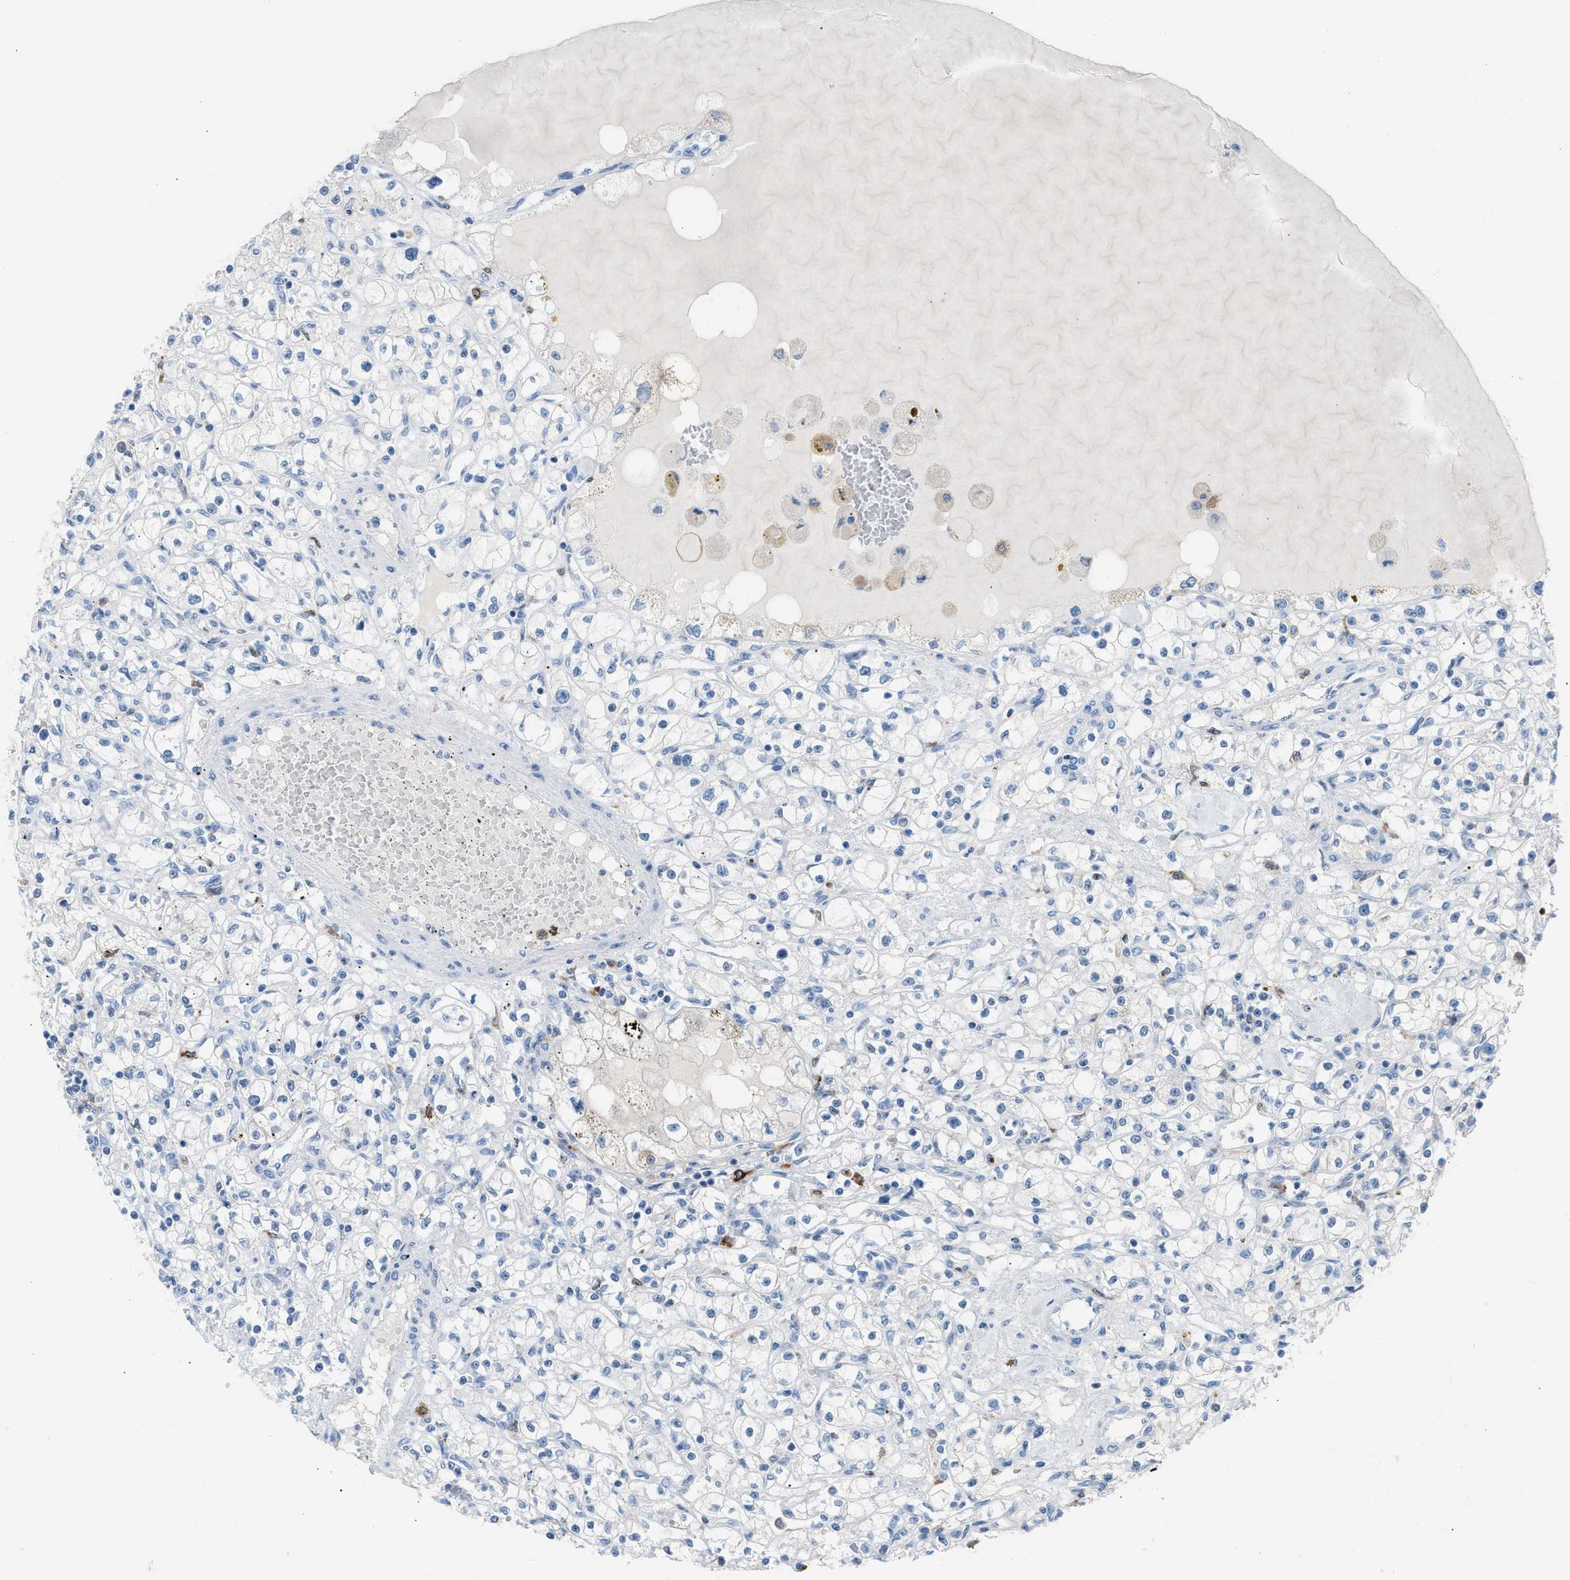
{"staining": {"intensity": "negative", "quantity": "none", "location": "none"}, "tissue": "renal cancer", "cell_type": "Tumor cells", "image_type": "cancer", "snomed": [{"axis": "morphology", "description": "Adenocarcinoma, NOS"}, {"axis": "topography", "description": "Kidney"}], "caption": "An image of renal adenocarcinoma stained for a protein exhibits no brown staining in tumor cells.", "gene": "CLEC10A", "patient": {"sex": "male", "age": 56}}